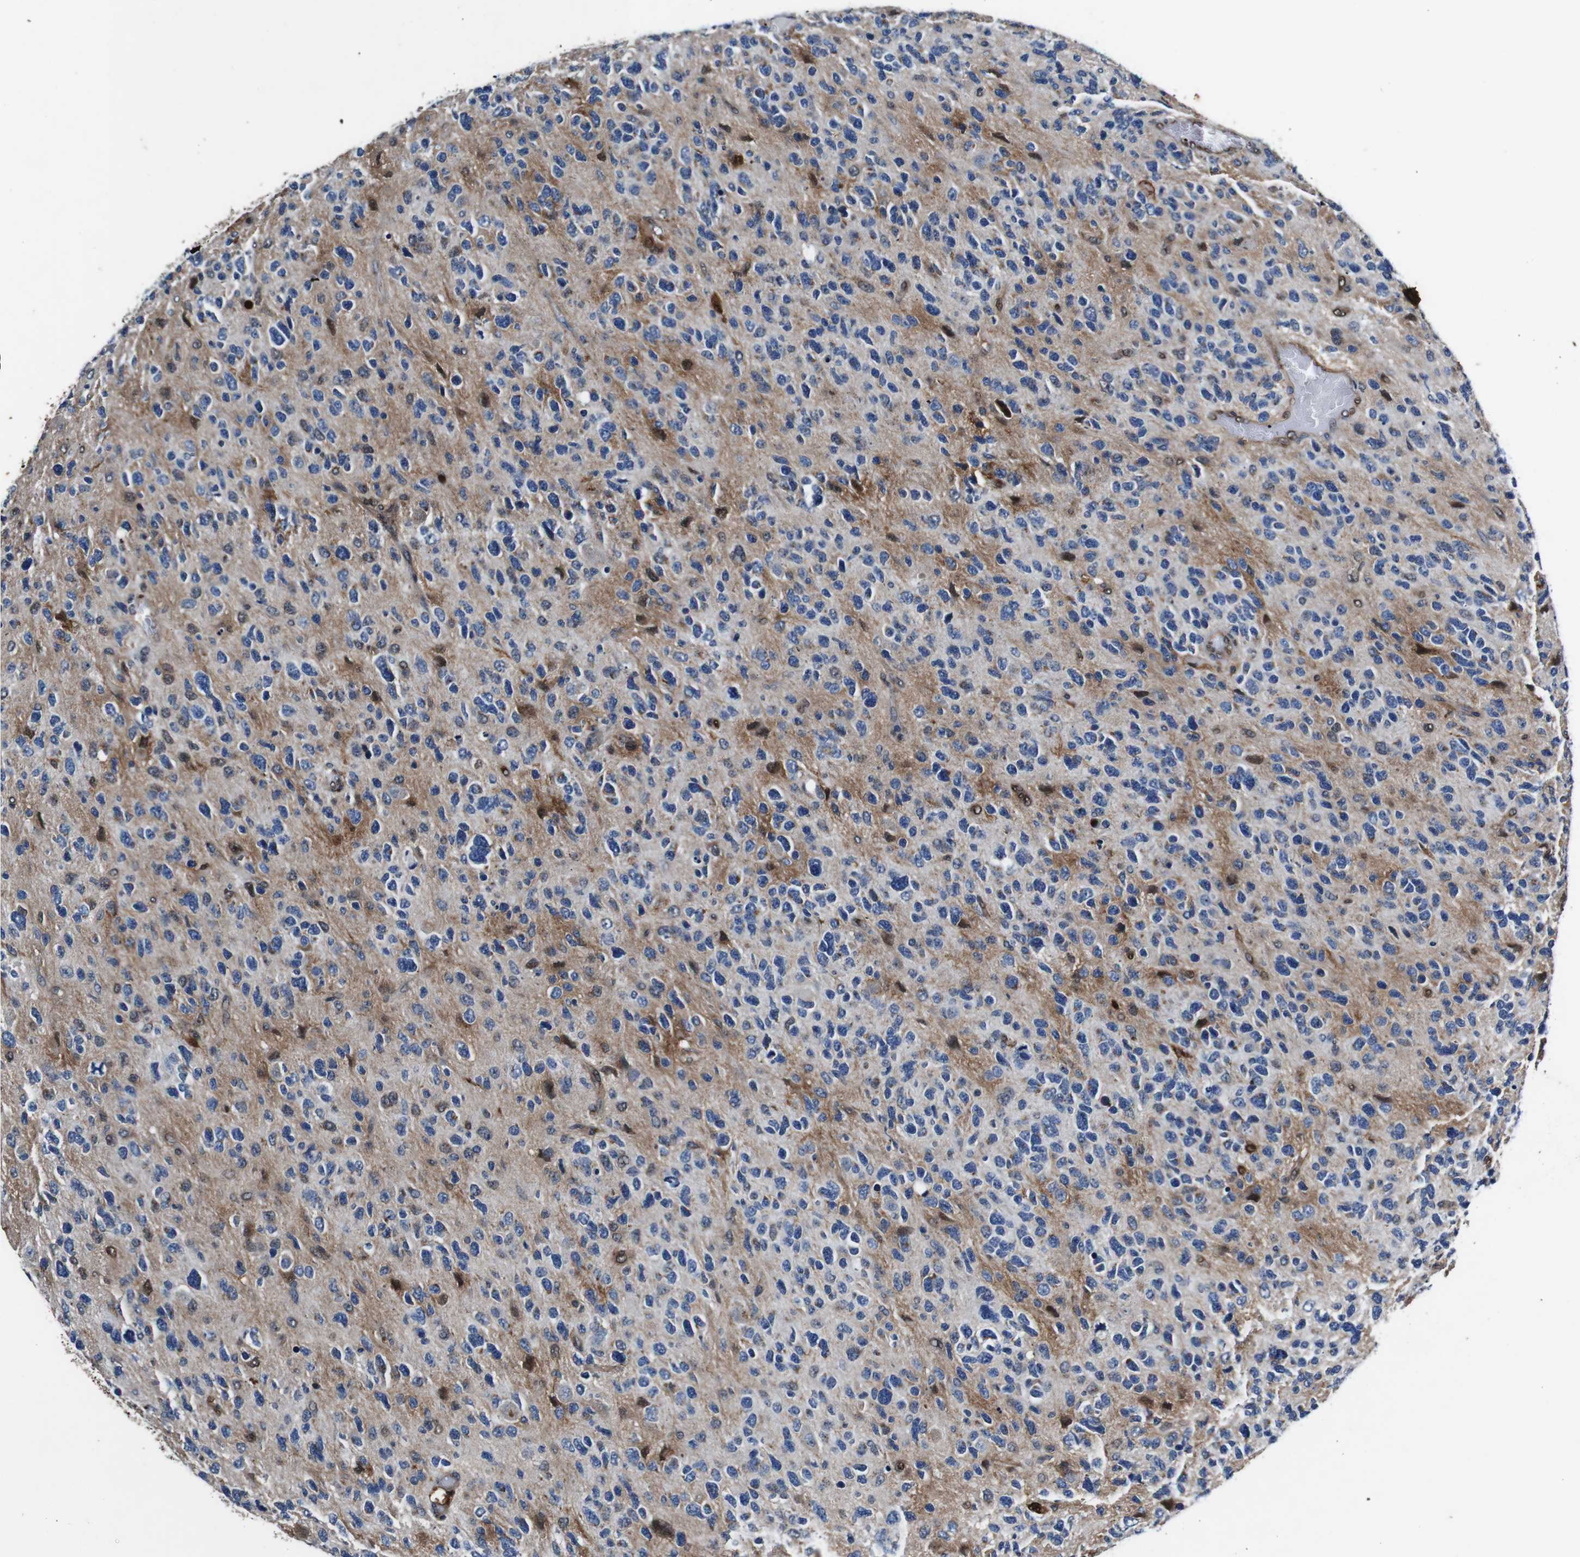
{"staining": {"intensity": "strong", "quantity": "<25%", "location": "cytoplasmic/membranous,nuclear"}, "tissue": "glioma", "cell_type": "Tumor cells", "image_type": "cancer", "snomed": [{"axis": "morphology", "description": "Glioma, malignant, High grade"}, {"axis": "topography", "description": "Brain"}], "caption": "Immunohistochemical staining of malignant glioma (high-grade) demonstrates medium levels of strong cytoplasmic/membranous and nuclear protein positivity in about <25% of tumor cells.", "gene": "ANXA1", "patient": {"sex": "female", "age": 58}}